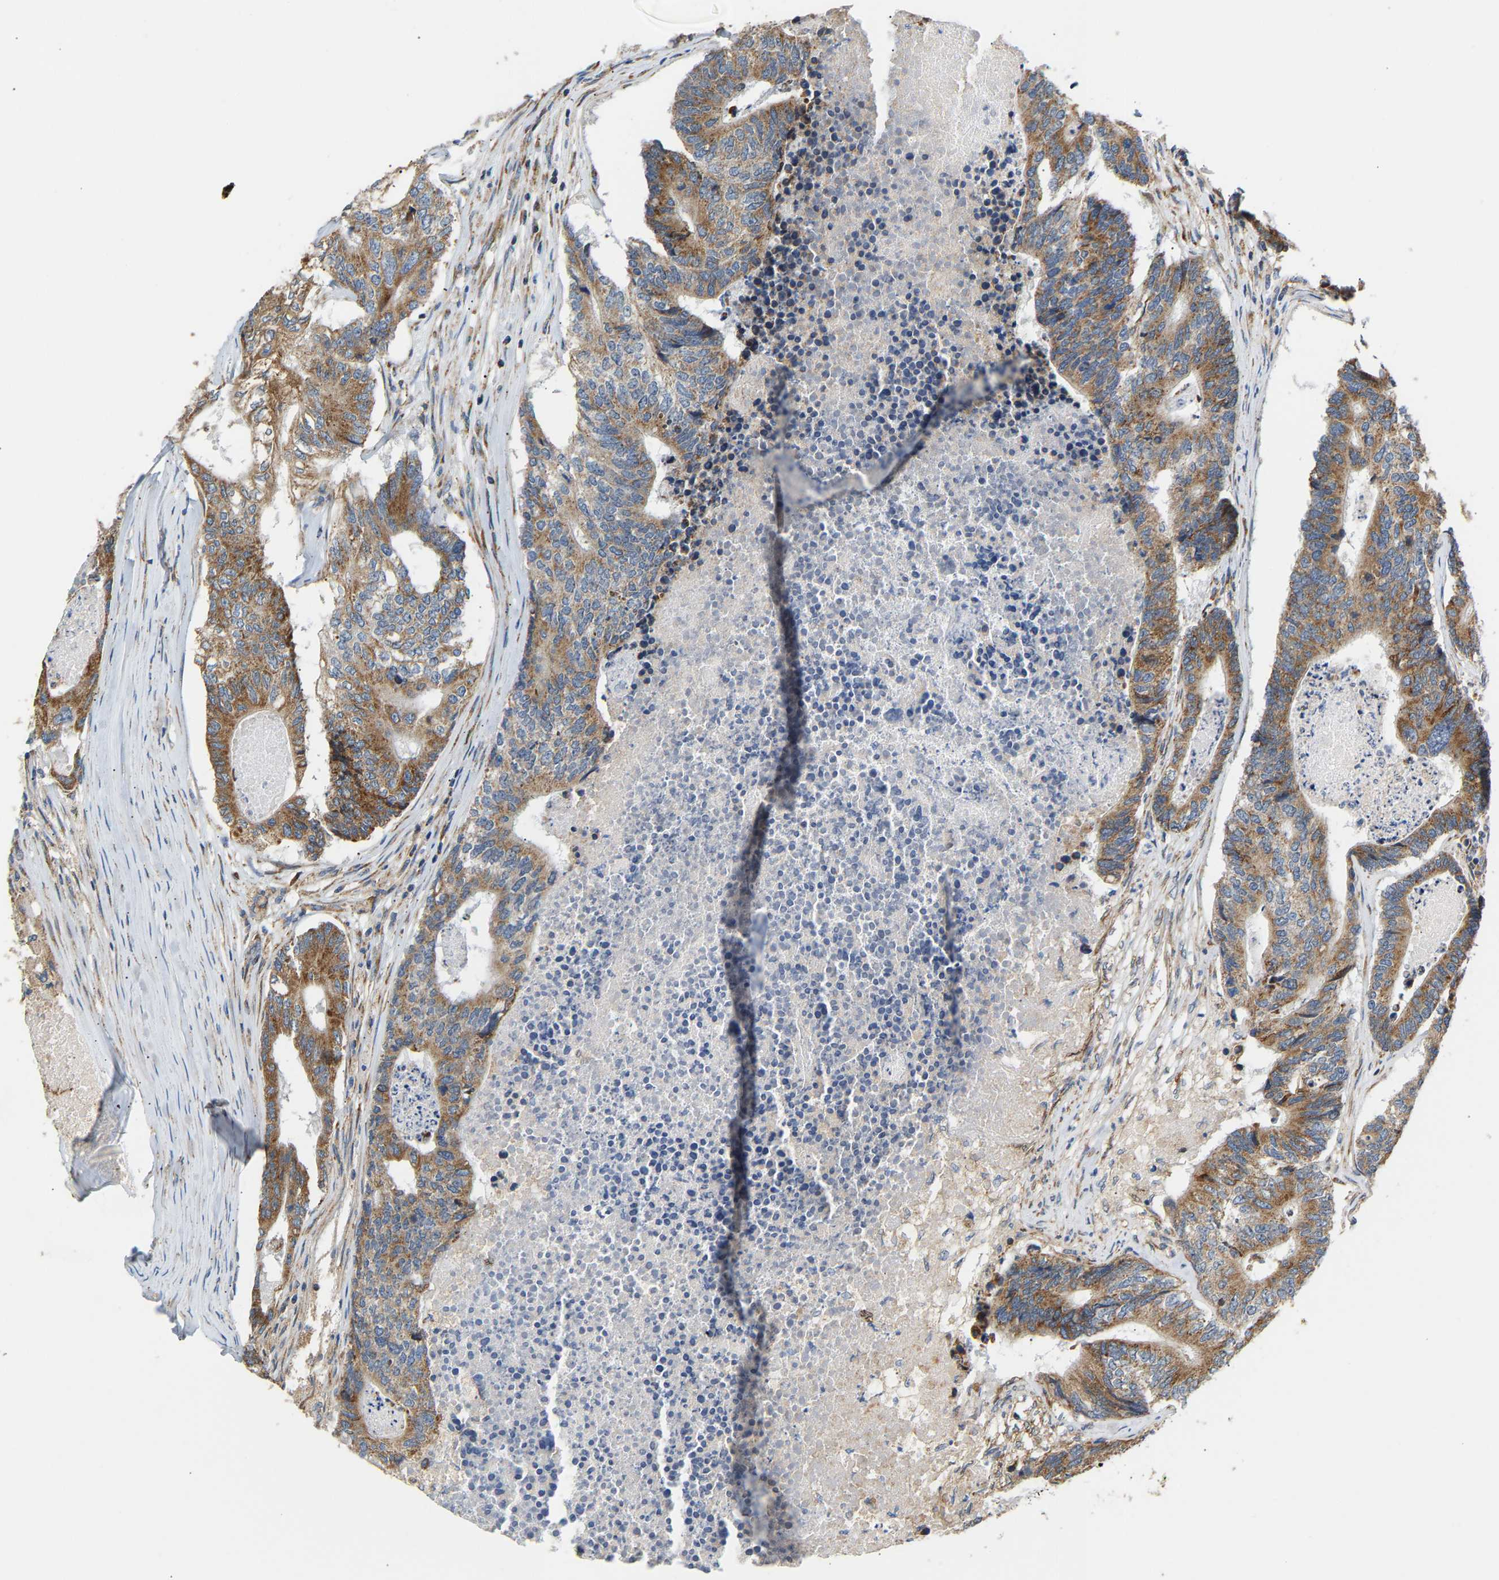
{"staining": {"intensity": "moderate", "quantity": ">75%", "location": "cytoplasmic/membranous"}, "tissue": "colorectal cancer", "cell_type": "Tumor cells", "image_type": "cancer", "snomed": [{"axis": "morphology", "description": "Adenocarcinoma, NOS"}, {"axis": "topography", "description": "Colon"}], "caption": "Immunohistochemistry staining of colorectal cancer (adenocarcinoma), which displays medium levels of moderate cytoplasmic/membranous positivity in about >75% of tumor cells indicating moderate cytoplasmic/membranous protein staining. The staining was performed using DAB (3,3'-diaminobenzidine) (brown) for protein detection and nuclei were counterstained in hematoxylin (blue).", "gene": "TMEM168", "patient": {"sex": "female", "age": 67}}